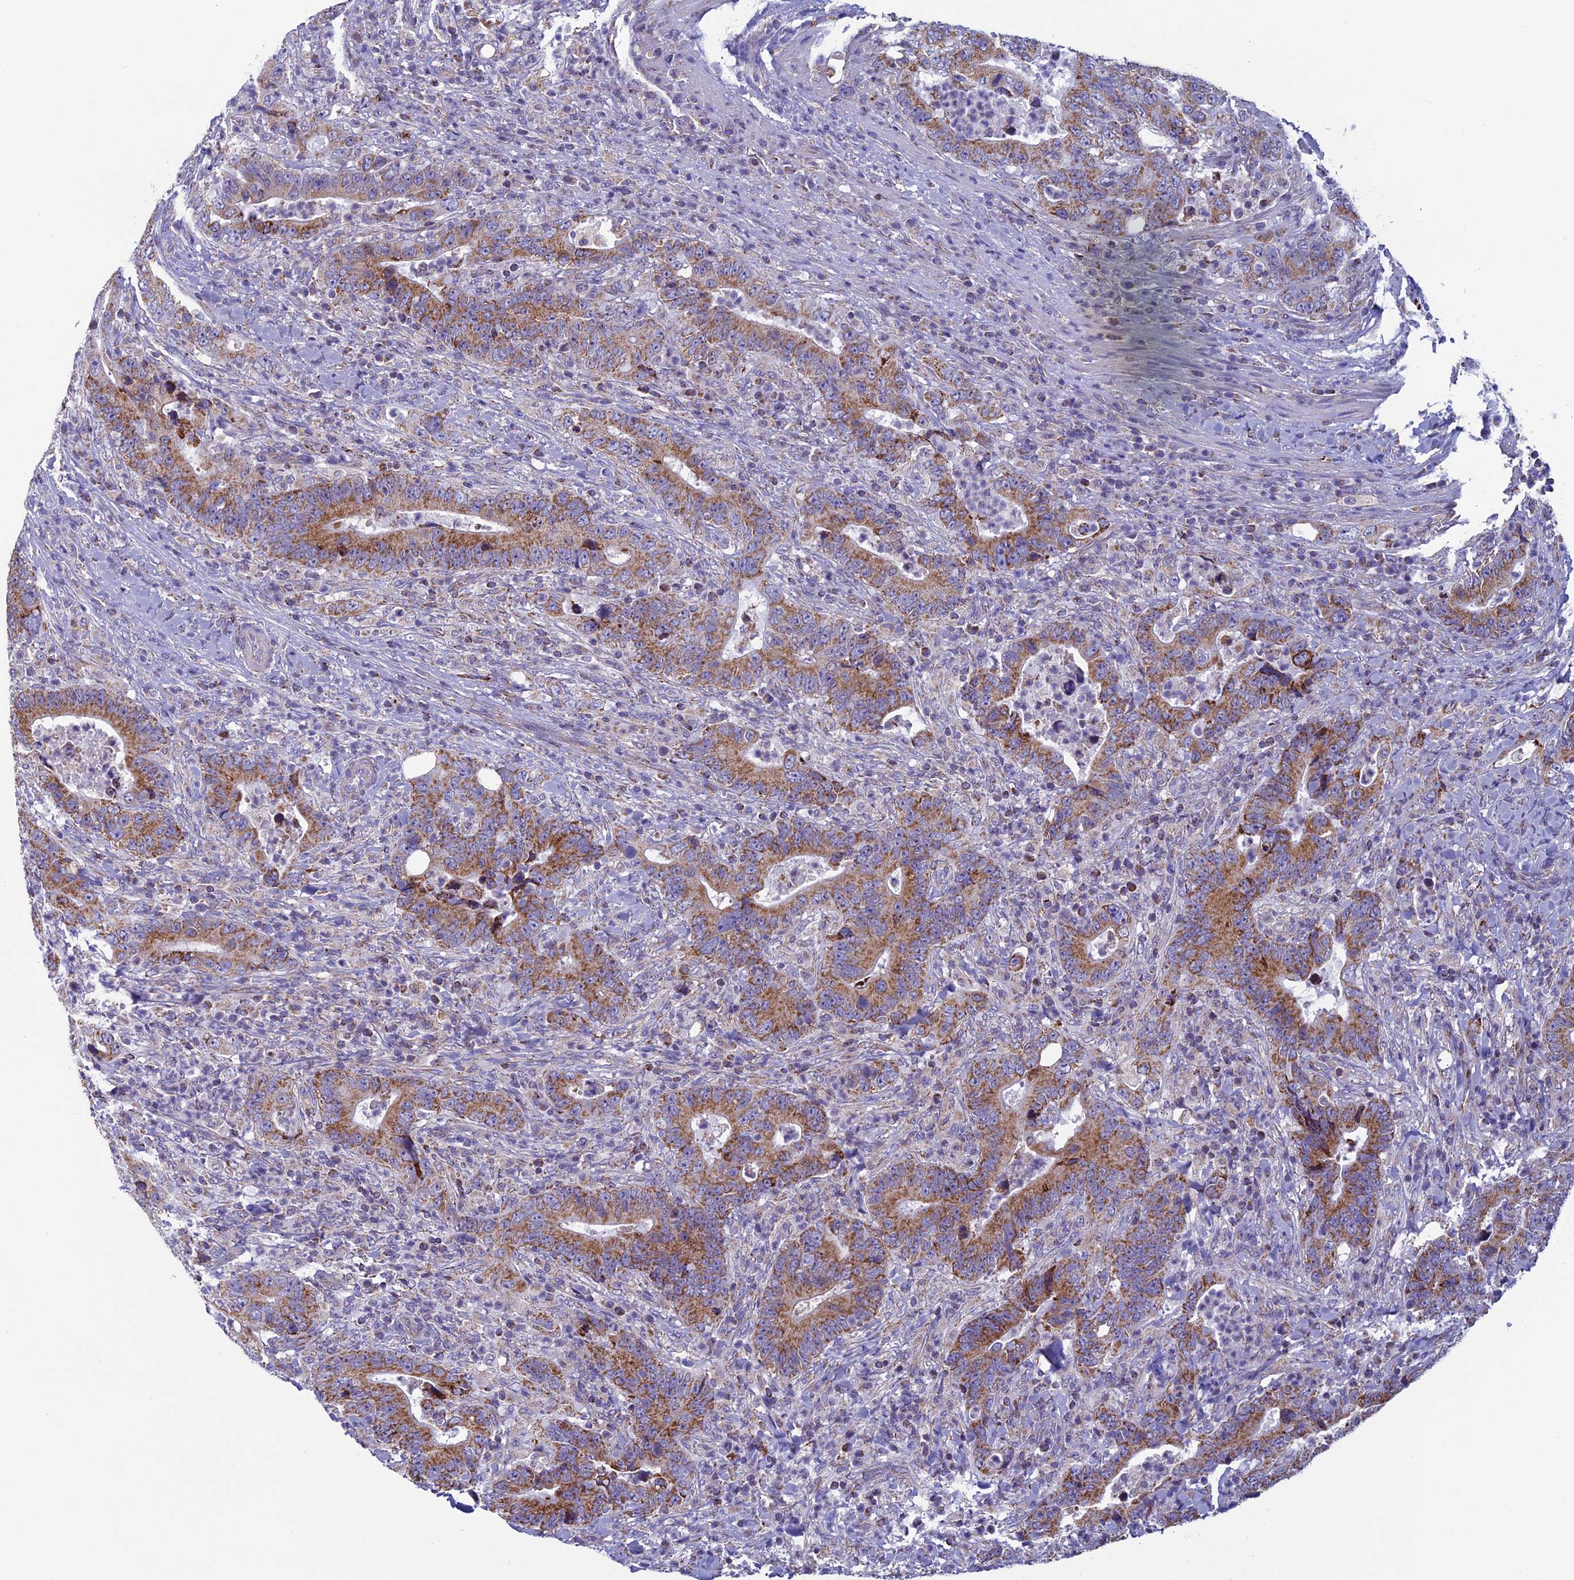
{"staining": {"intensity": "moderate", "quantity": ">75%", "location": "cytoplasmic/membranous"}, "tissue": "colorectal cancer", "cell_type": "Tumor cells", "image_type": "cancer", "snomed": [{"axis": "morphology", "description": "Adenocarcinoma, NOS"}, {"axis": "topography", "description": "Colon"}], "caption": "Immunohistochemical staining of human colorectal cancer demonstrates moderate cytoplasmic/membranous protein staining in approximately >75% of tumor cells.", "gene": "MFSD12", "patient": {"sex": "female", "age": 75}}